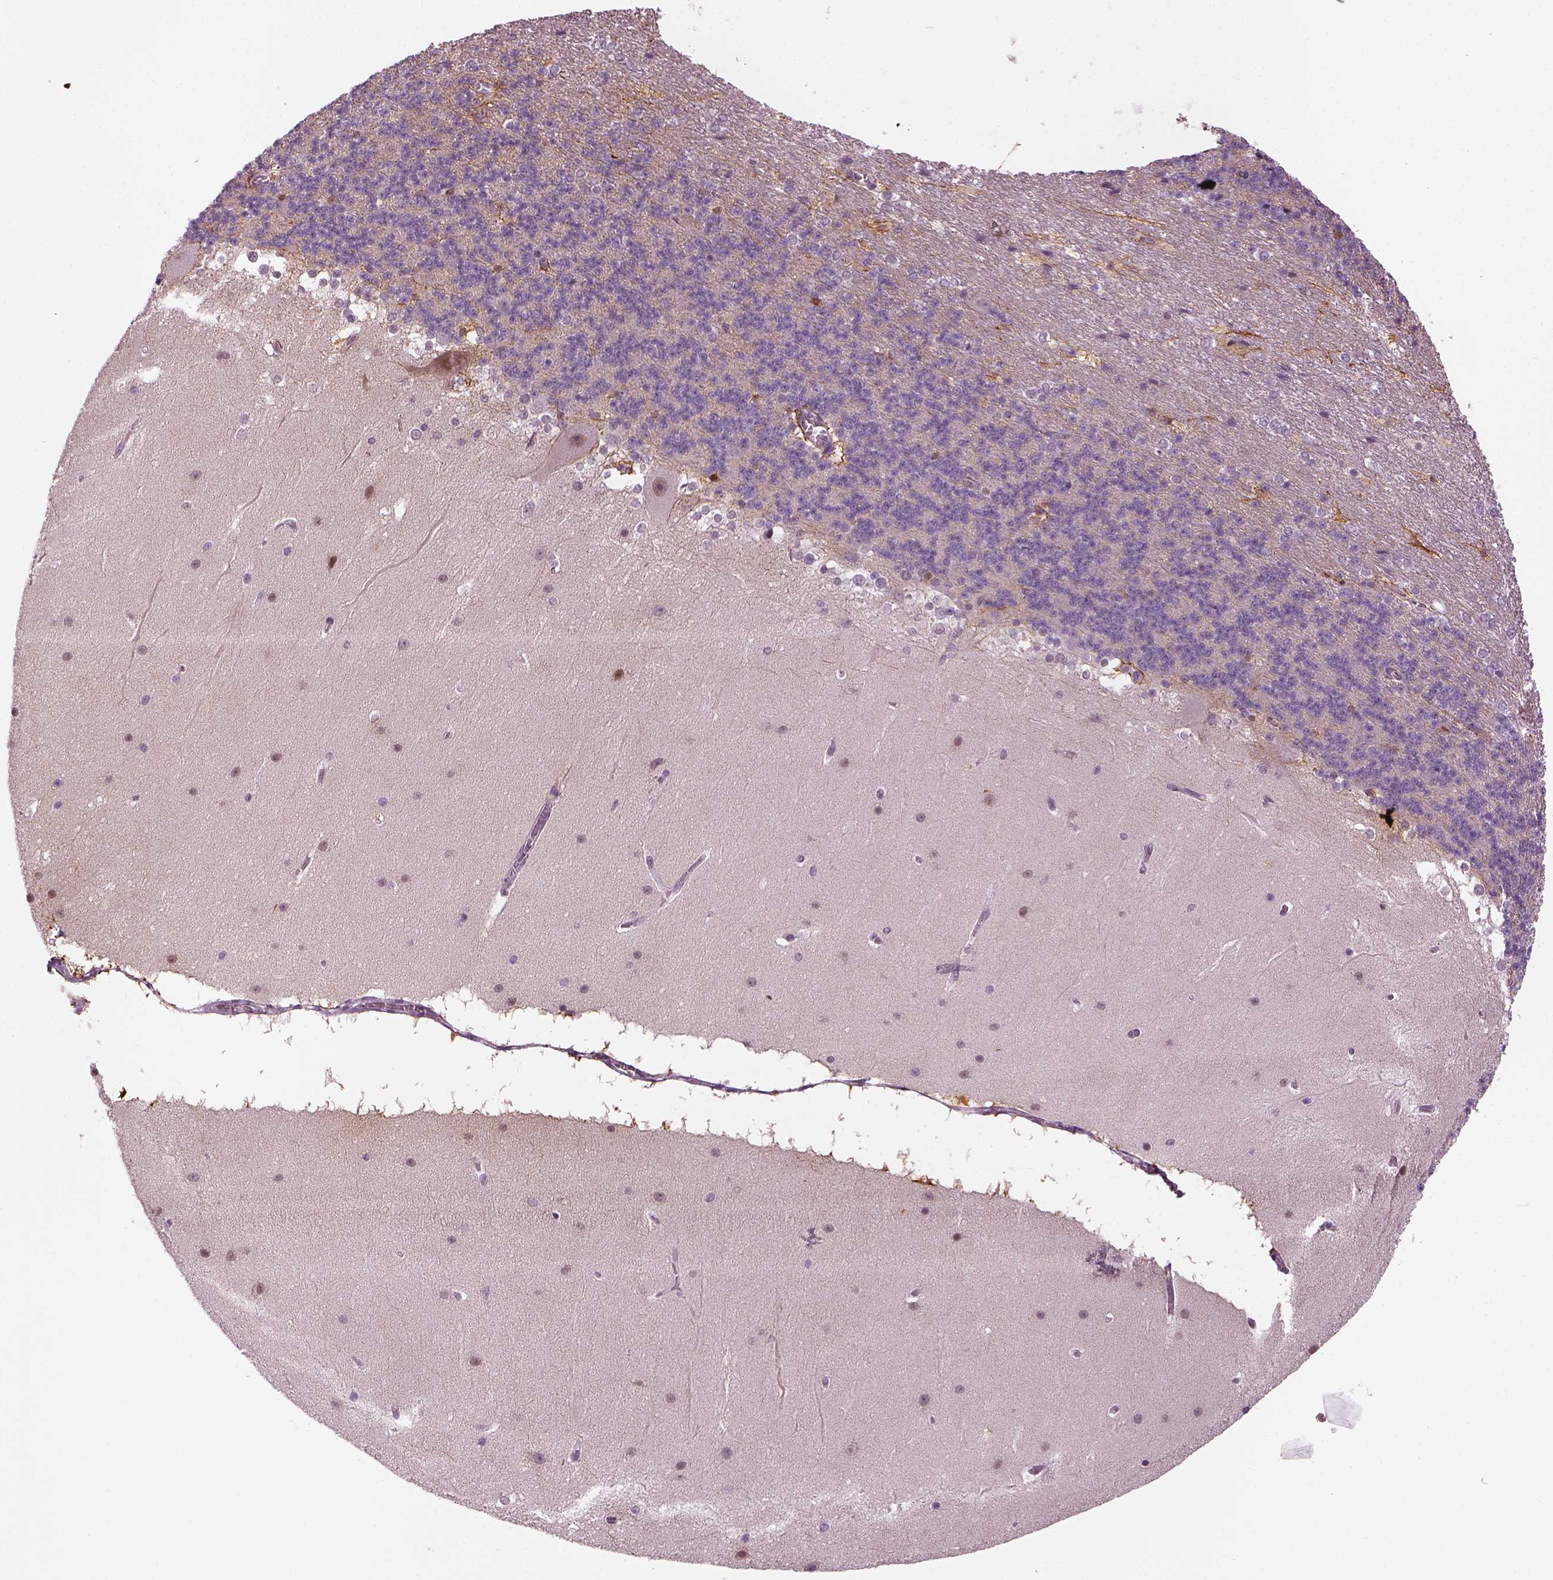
{"staining": {"intensity": "negative", "quantity": "none", "location": "none"}, "tissue": "cerebellum", "cell_type": "Cells in granular layer", "image_type": "normal", "snomed": [{"axis": "morphology", "description": "Normal tissue, NOS"}, {"axis": "topography", "description": "Cerebellum"}], "caption": "An immunohistochemistry (IHC) photomicrograph of normal cerebellum is shown. There is no staining in cells in granular layer of cerebellum. Brightfield microscopy of immunohistochemistry stained with DAB (3,3'-diaminobenzidine) (brown) and hematoxylin (blue), captured at high magnification.", "gene": "KCNG2", "patient": {"sex": "female", "age": 19}}